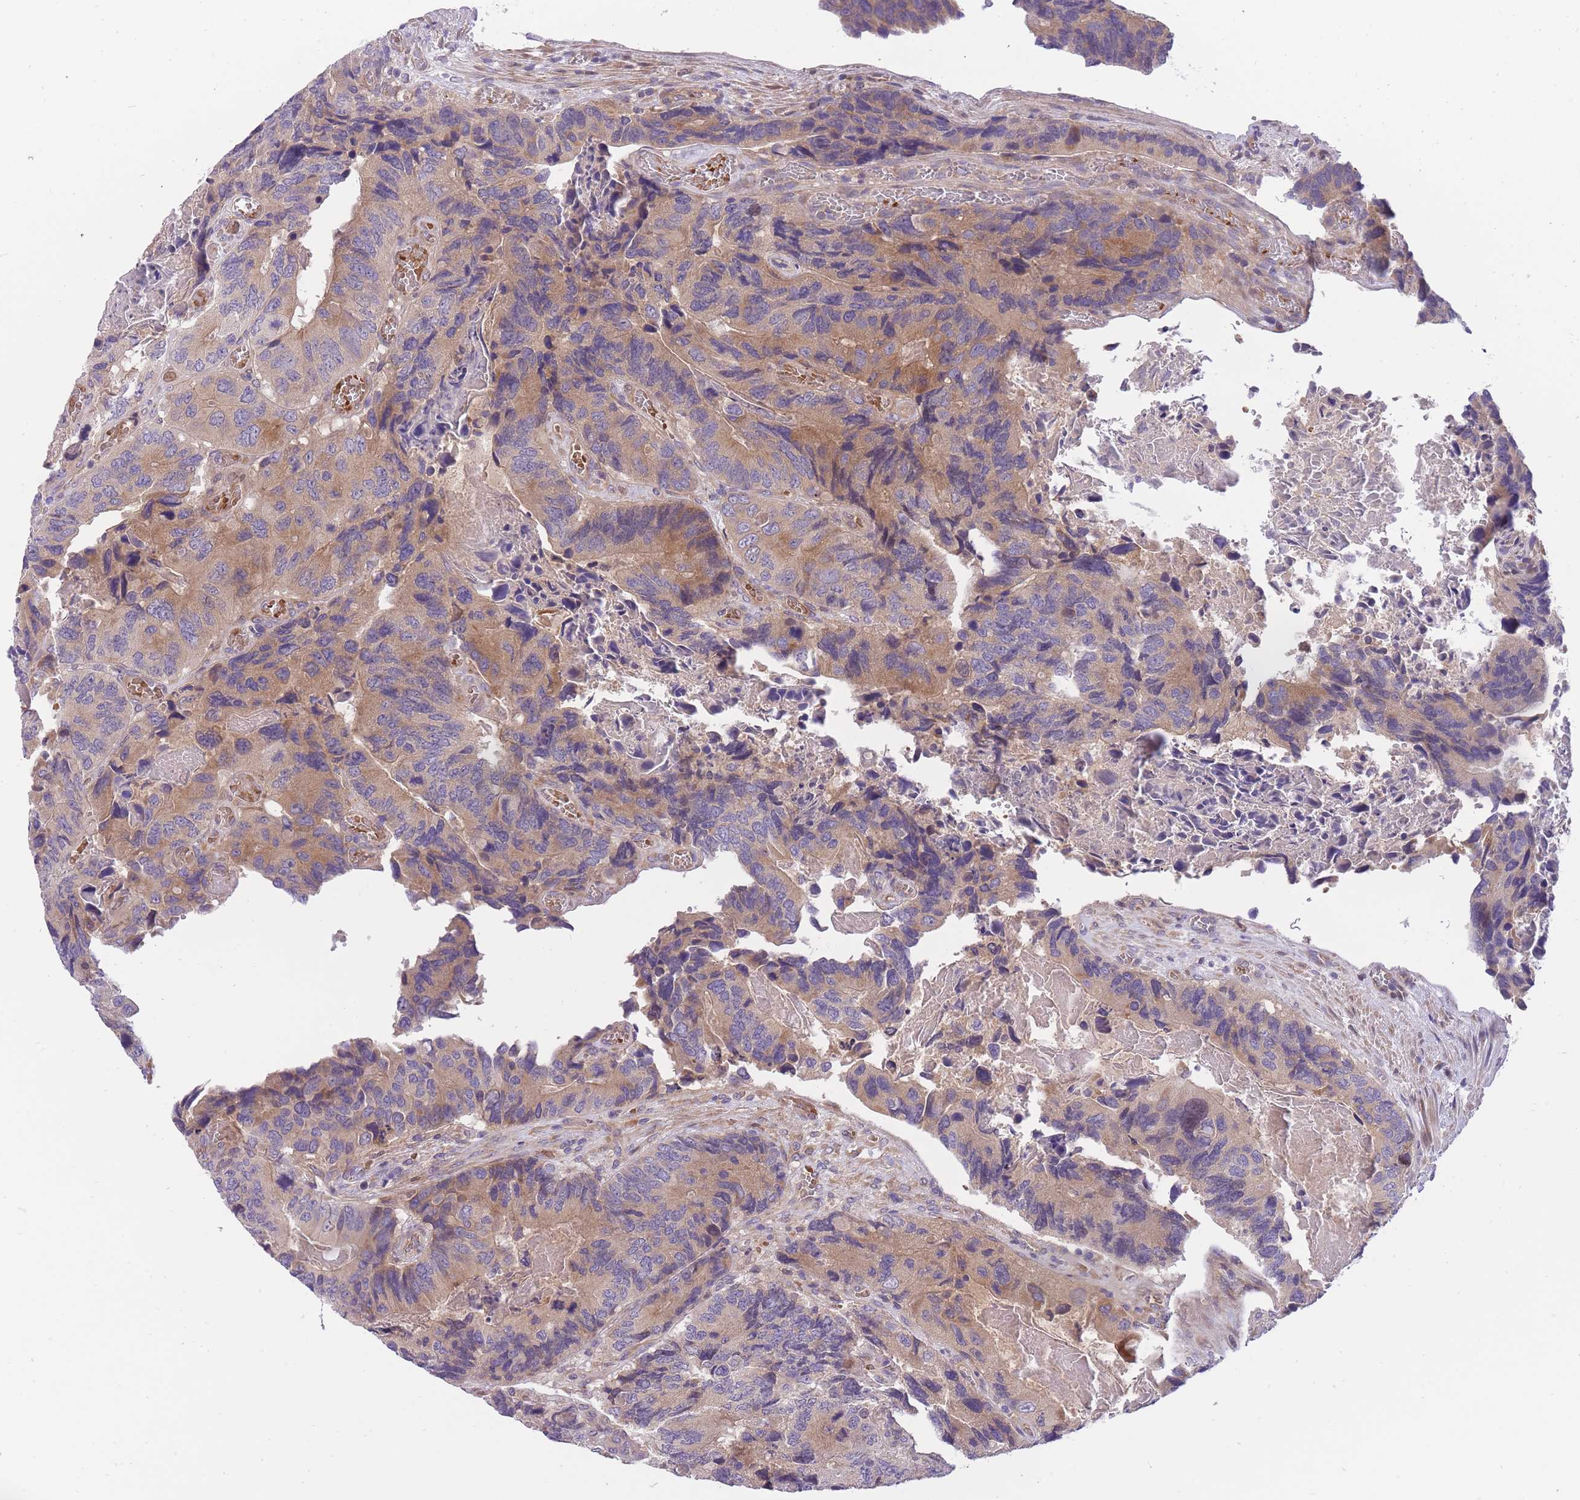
{"staining": {"intensity": "moderate", "quantity": "25%-75%", "location": "cytoplasmic/membranous"}, "tissue": "colorectal cancer", "cell_type": "Tumor cells", "image_type": "cancer", "snomed": [{"axis": "morphology", "description": "Adenocarcinoma, NOS"}, {"axis": "topography", "description": "Colon"}], "caption": "Tumor cells display medium levels of moderate cytoplasmic/membranous positivity in about 25%-75% of cells in human colorectal cancer (adenocarcinoma).", "gene": "CRYGN", "patient": {"sex": "male", "age": 84}}